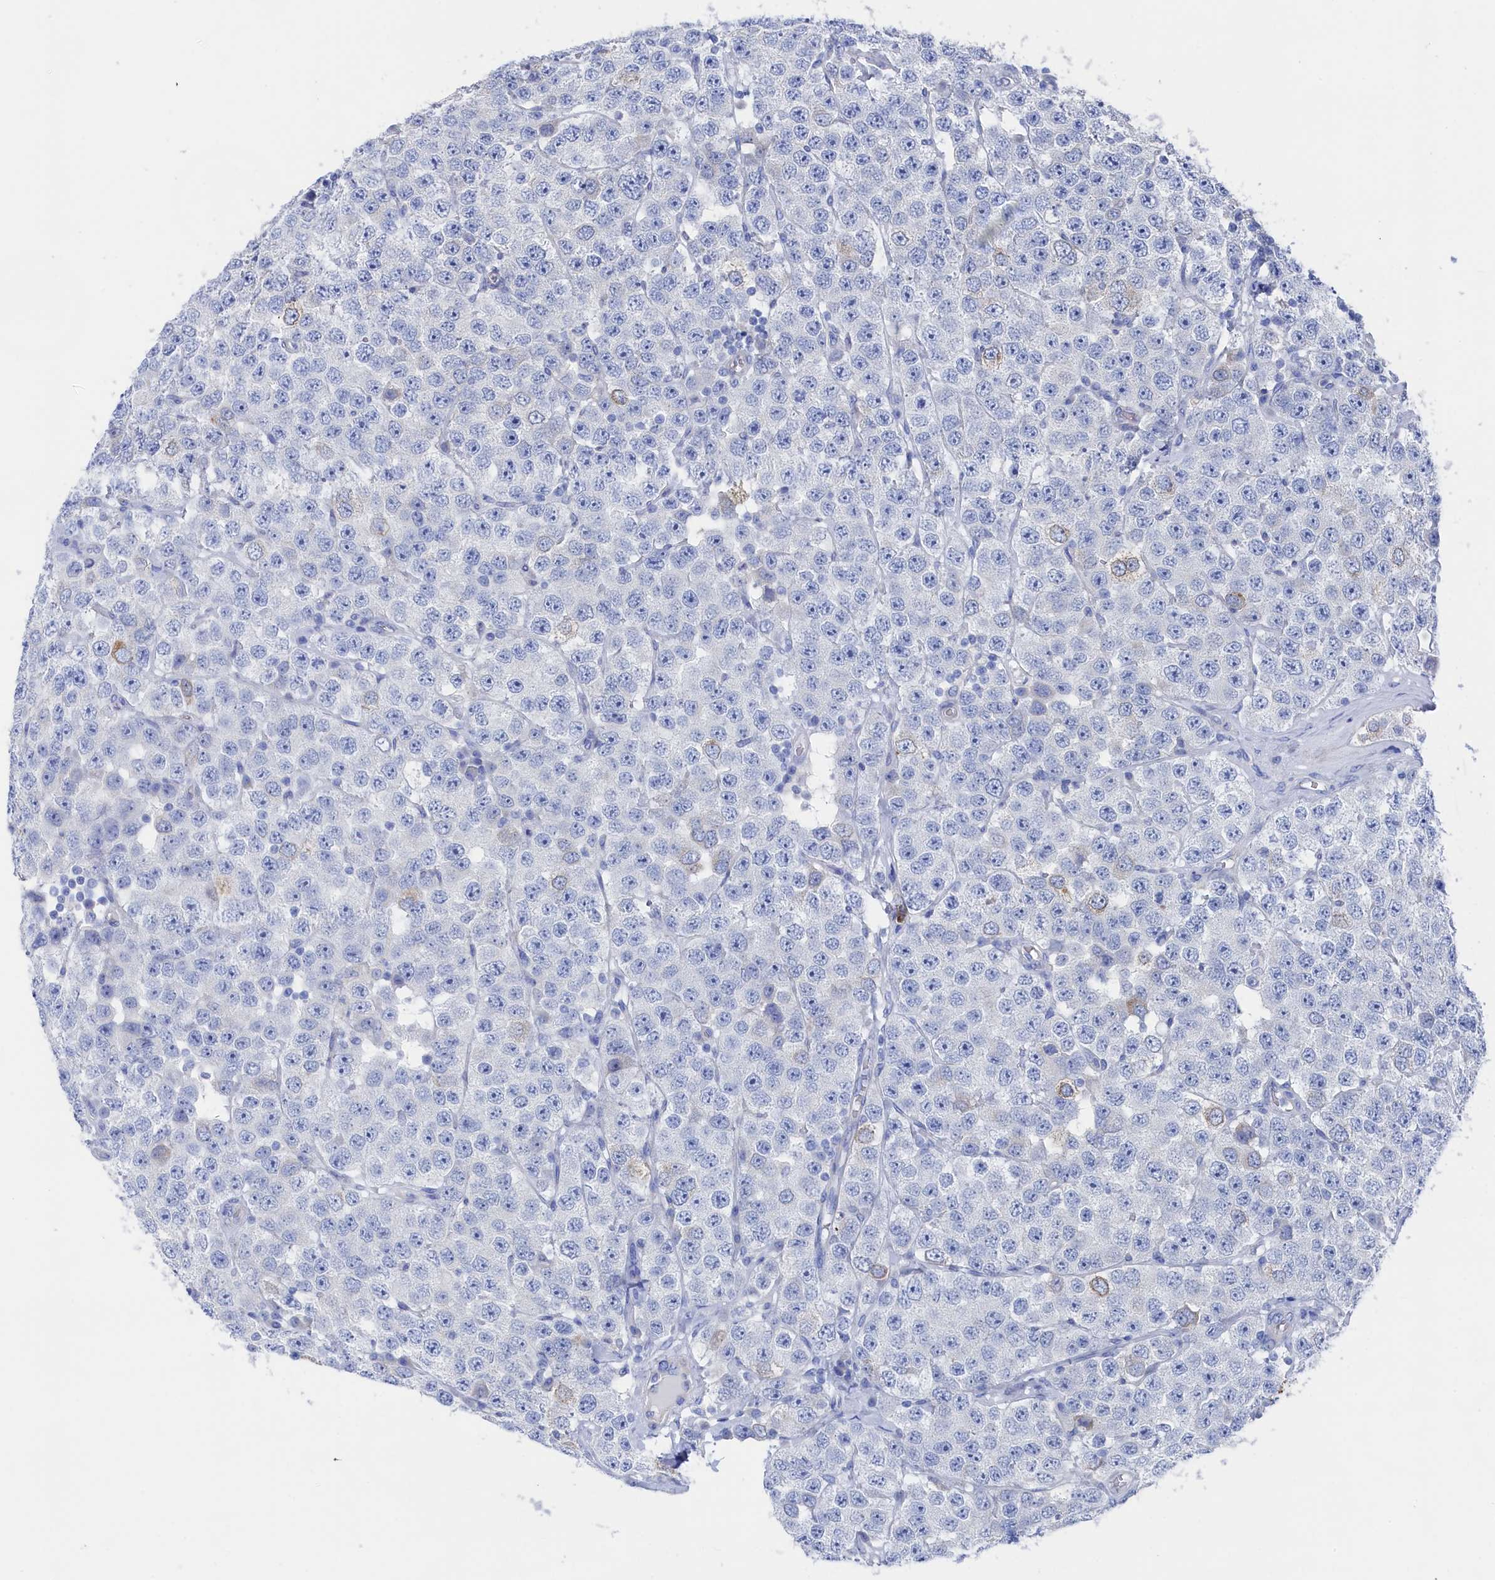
{"staining": {"intensity": "negative", "quantity": "none", "location": "none"}, "tissue": "testis cancer", "cell_type": "Tumor cells", "image_type": "cancer", "snomed": [{"axis": "morphology", "description": "Seminoma, NOS"}, {"axis": "topography", "description": "Testis"}], "caption": "This is an immunohistochemistry (IHC) histopathology image of testis cancer (seminoma). There is no expression in tumor cells.", "gene": "TMOD2", "patient": {"sex": "male", "age": 28}}